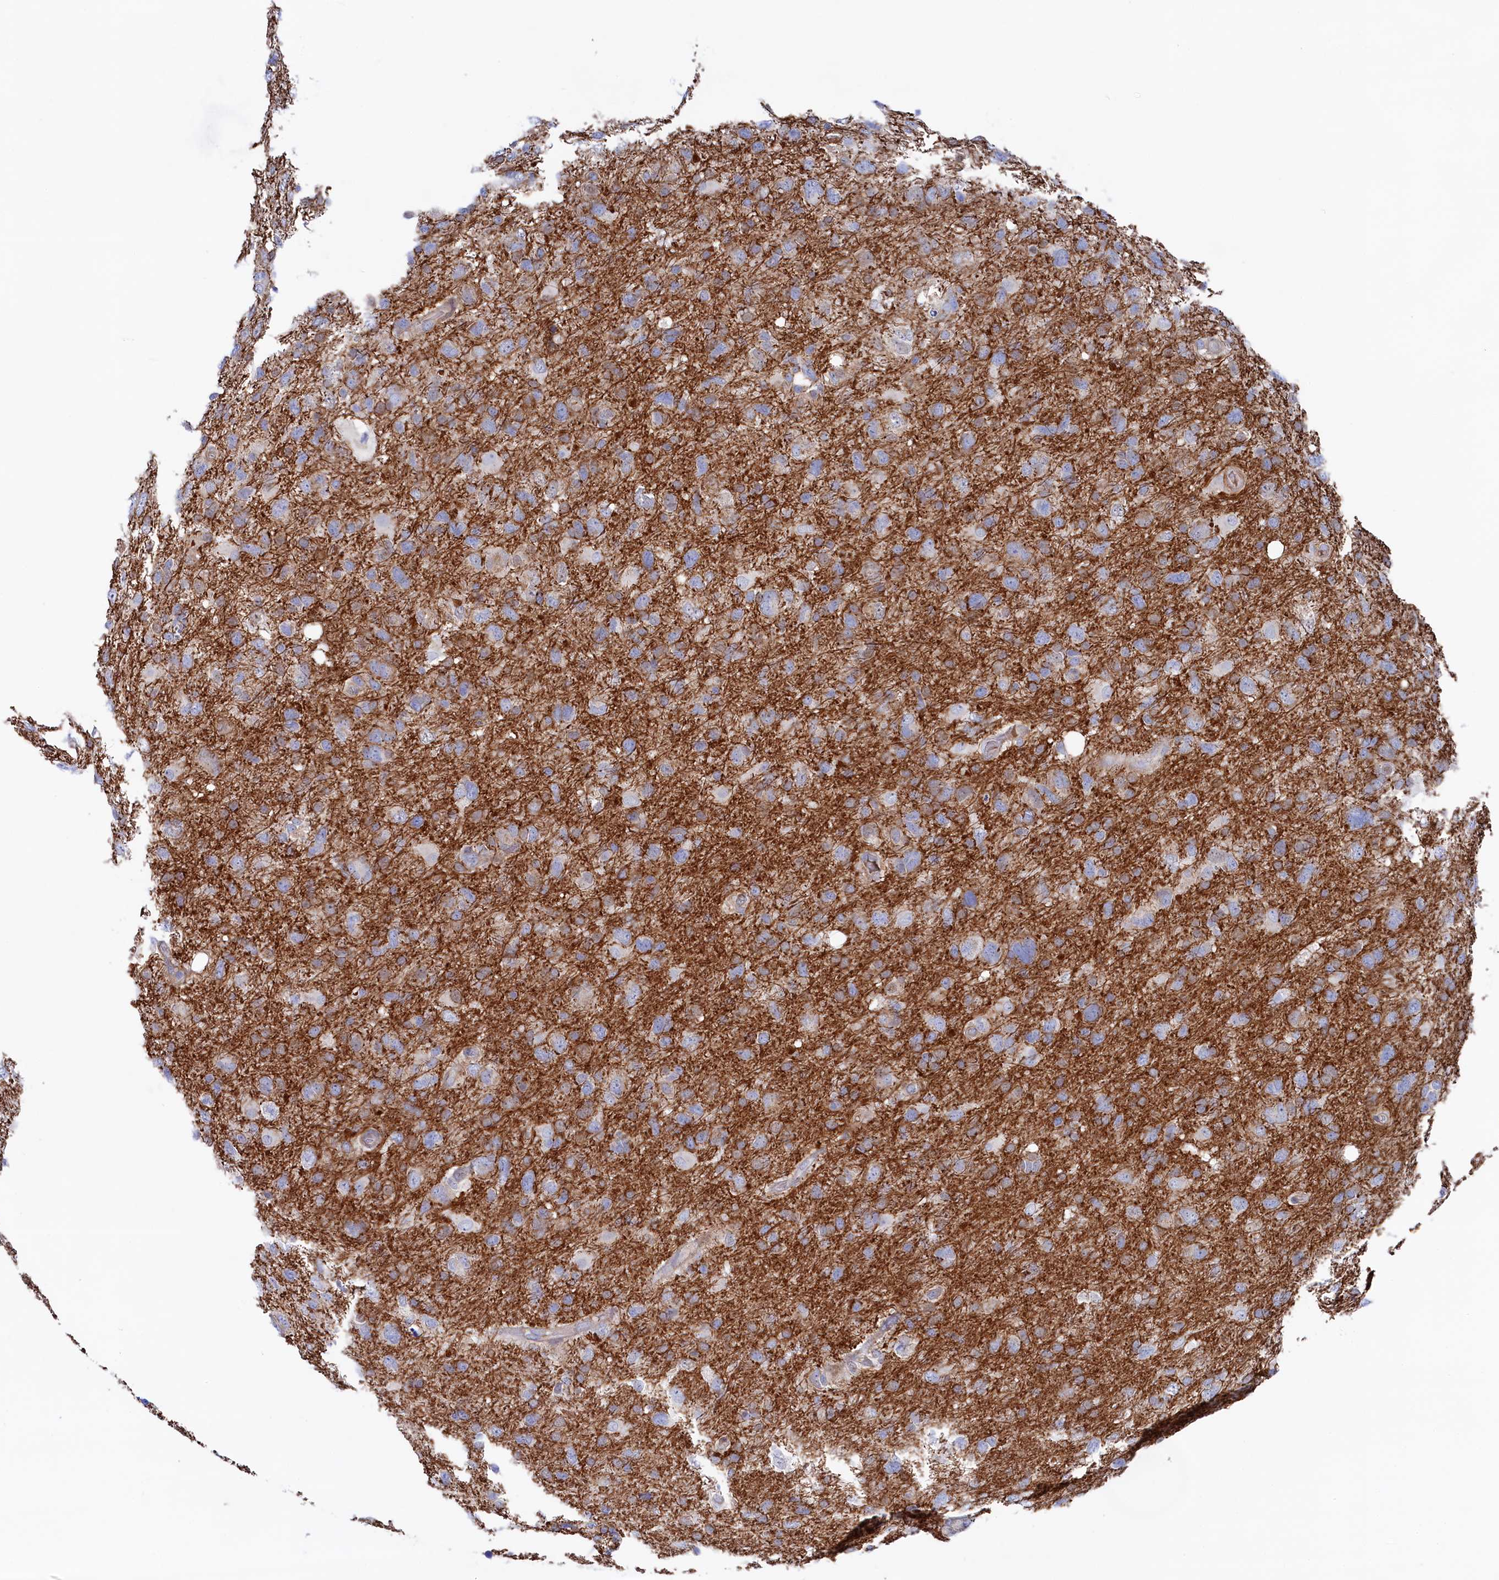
{"staining": {"intensity": "negative", "quantity": "none", "location": "none"}, "tissue": "glioma", "cell_type": "Tumor cells", "image_type": "cancer", "snomed": [{"axis": "morphology", "description": "Glioma, malignant, High grade"}, {"axis": "topography", "description": "Brain"}], "caption": "Photomicrograph shows no protein staining in tumor cells of glioma tissue.", "gene": "C12orf73", "patient": {"sex": "male", "age": 61}}